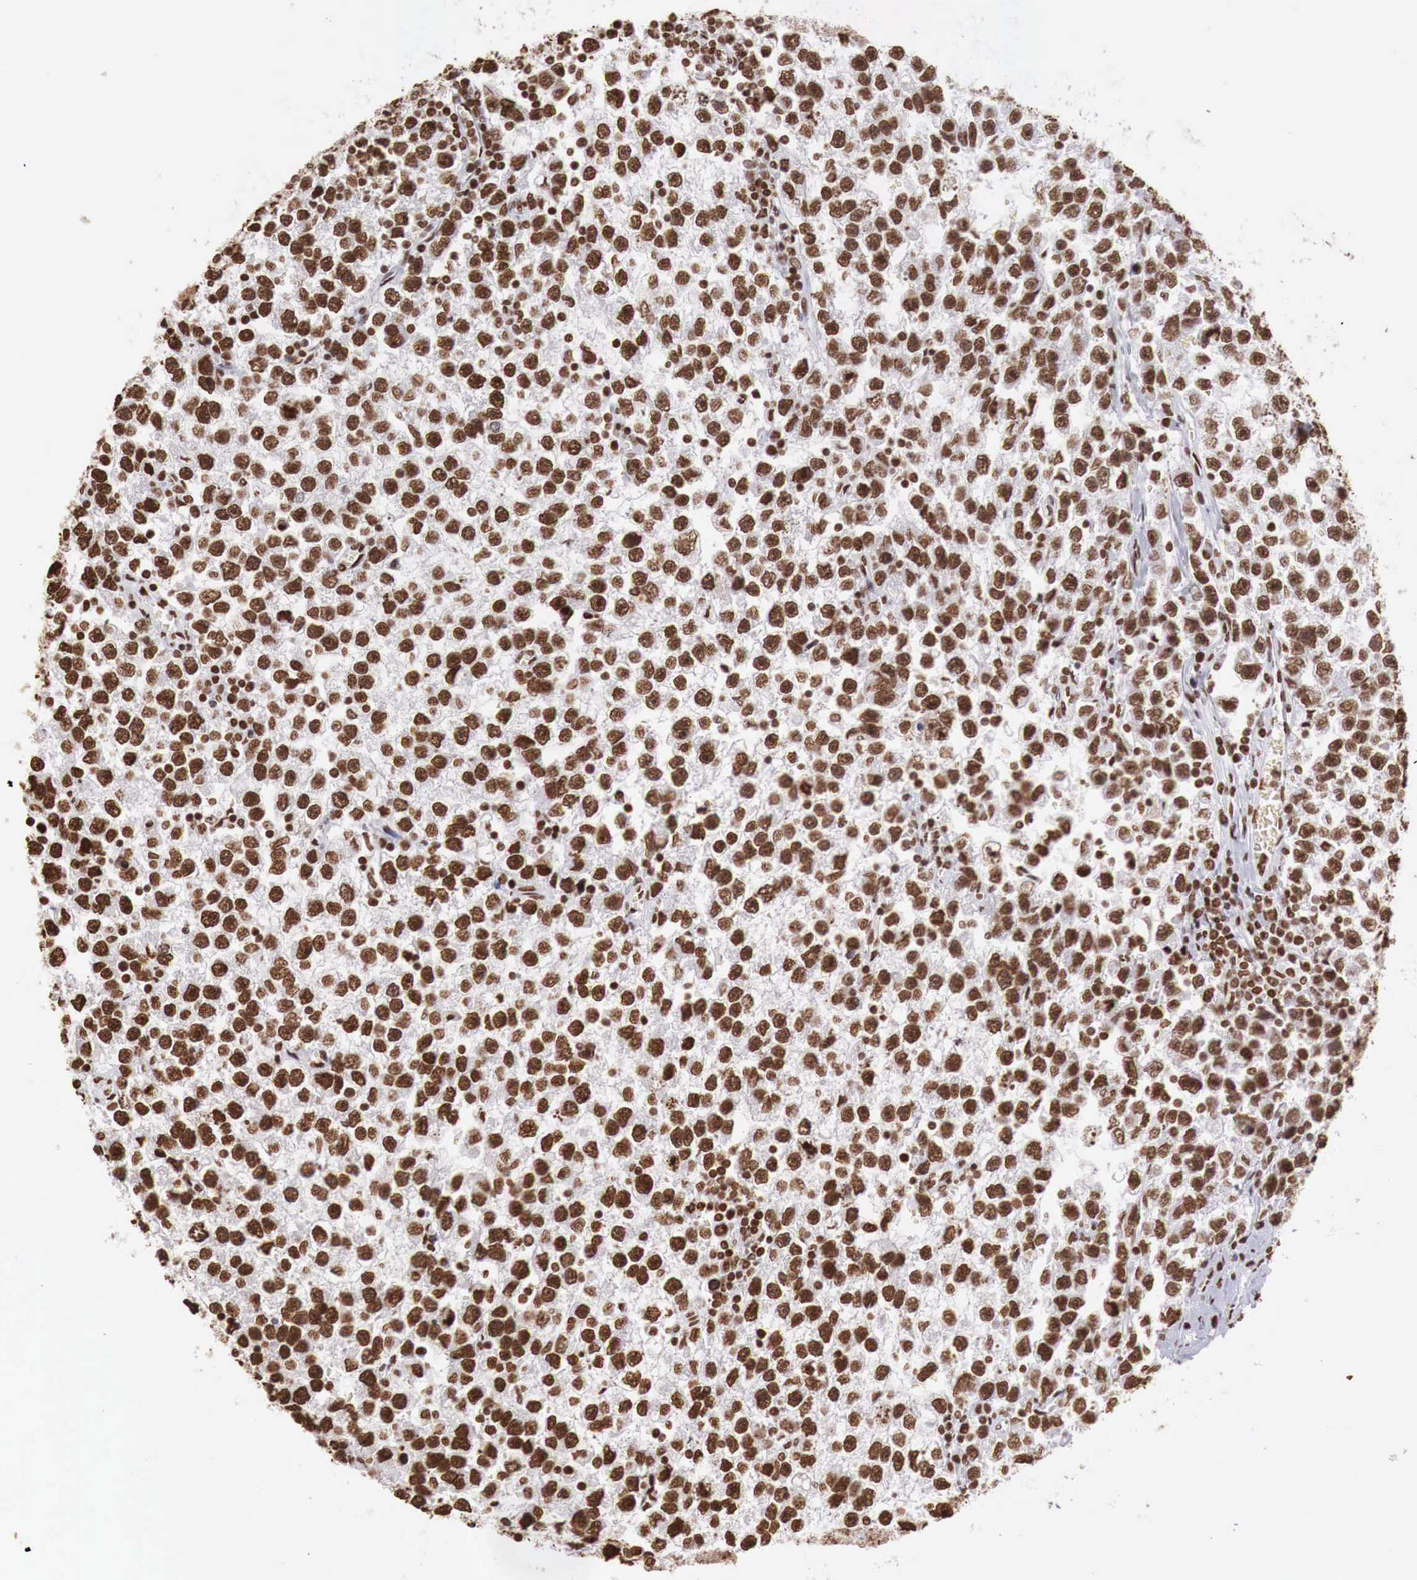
{"staining": {"intensity": "strong", "quantity": ">75%", "location": "nuclear"}, "tissue": "testis cancer", "cell_type": "Tumor cells", "image_type": "cancer", "snomed": [{"axis": "morphology", "description": "Seminoma, NOS"}, {"axis": "topography", "description": "Testis"}], "caption": "Testis seminoma stained with DAB (3,3'-diaminobenzidine) immunohistochemistry demonstrates high levels of strong nuclear expression in approximately >75% of tumor cells. The protein of interest is shown in brown color, while the nuclei are stained blue.", "gene": "DKC1", "patient": {"sex": "male", "age": 33}}